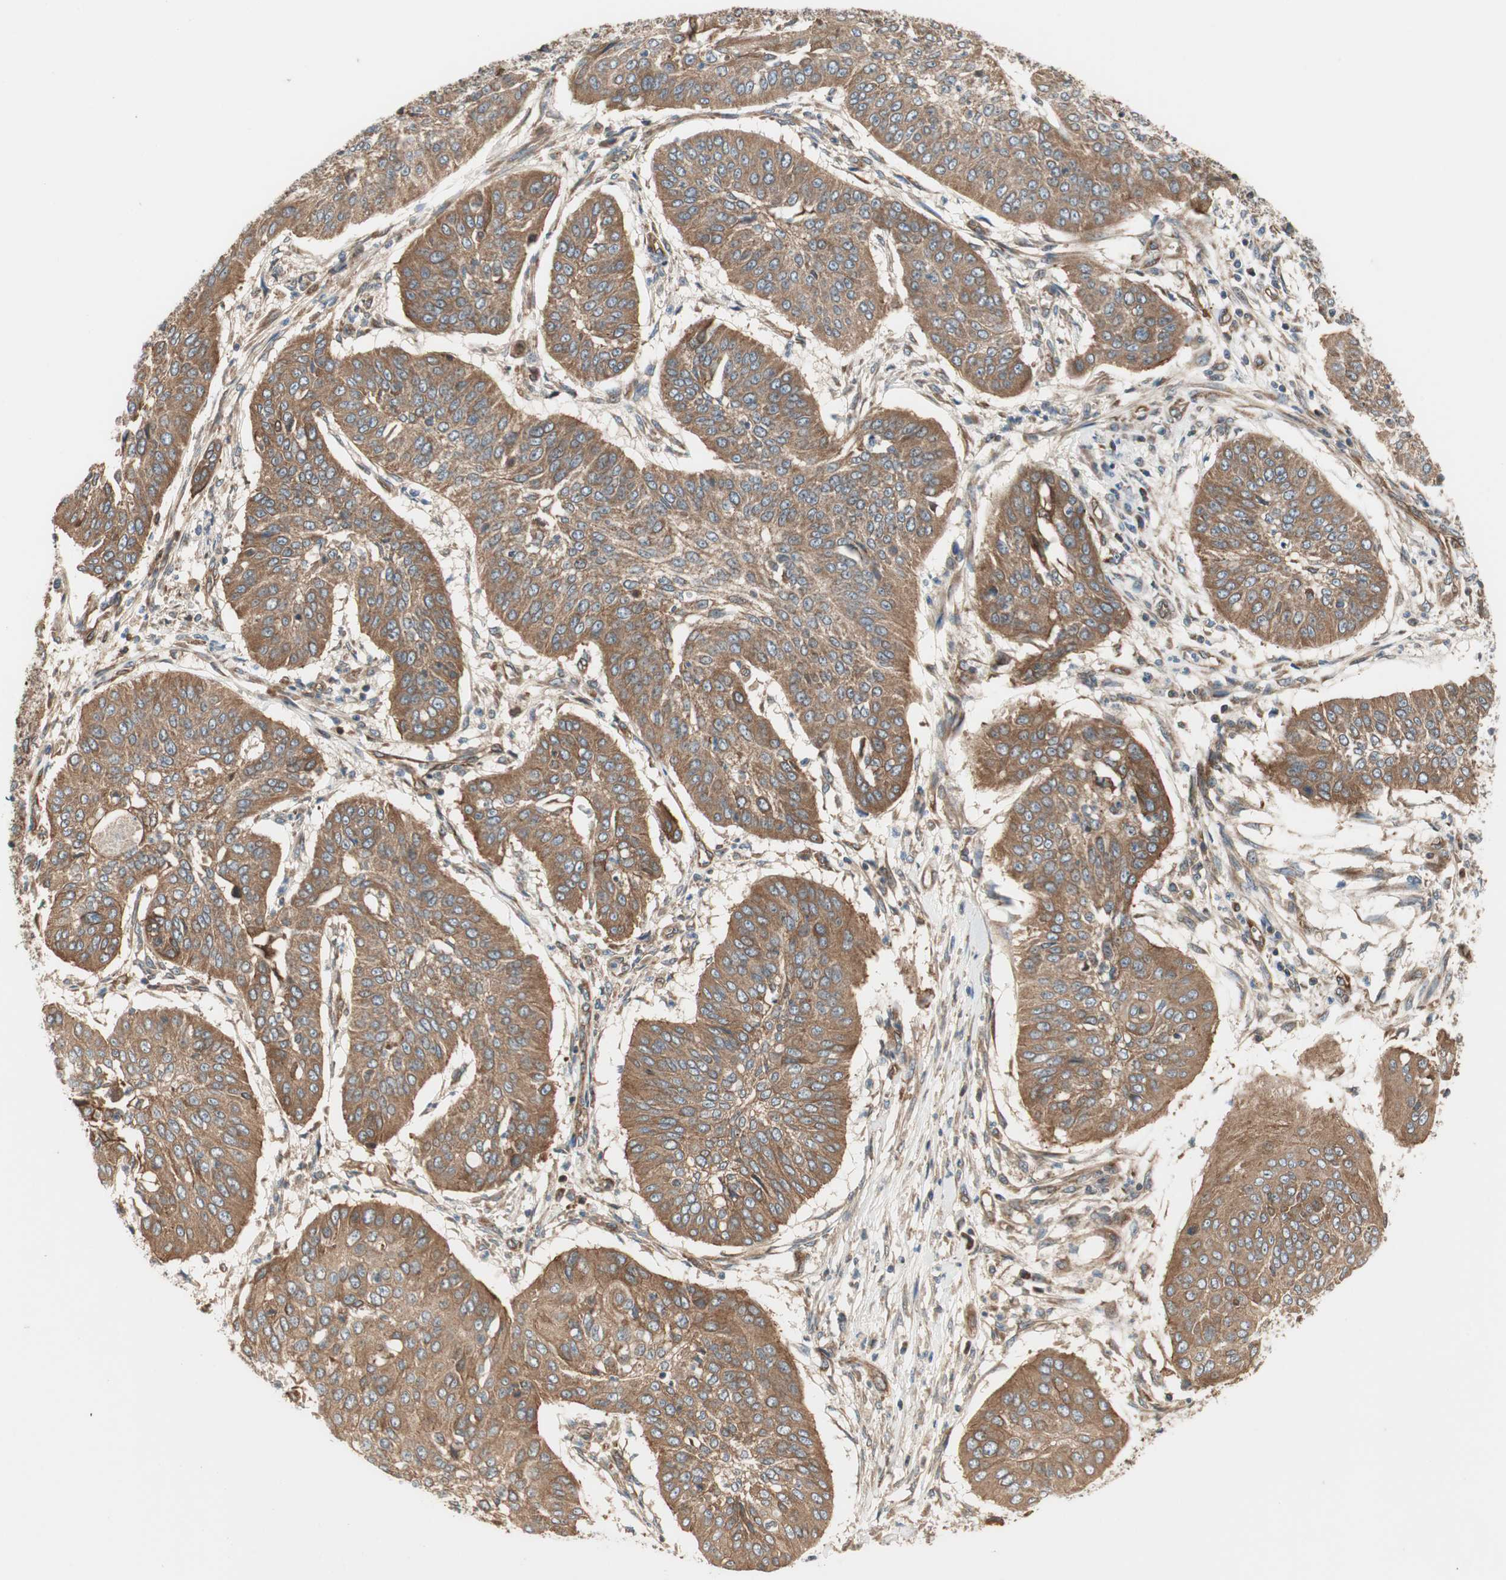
{"staining": {"intensity": "moderate", "quantity": ">75%", "location": "cytoplasmic/membranous"}, "tissue": "cervical cancer", "cell_type": "Tumor cells", "image_type": "cancer", "snomed": [{"axis": "morphology", "description": "Normal tissue, NOS"}, {"axis": "morphology", "description": "Squamous cell carcinoma, NOS"}, {"axis": "topography", "description": "Cervix"}], "caption": "Moderate cytoplasmic/membranous staining for a protein is present in approximately >75% of tumor cells of cervical squamous cell carcinoma using IHC.", "gene": "CTTNBP2NL", "patient": {"sex": "female", "age": 39}}